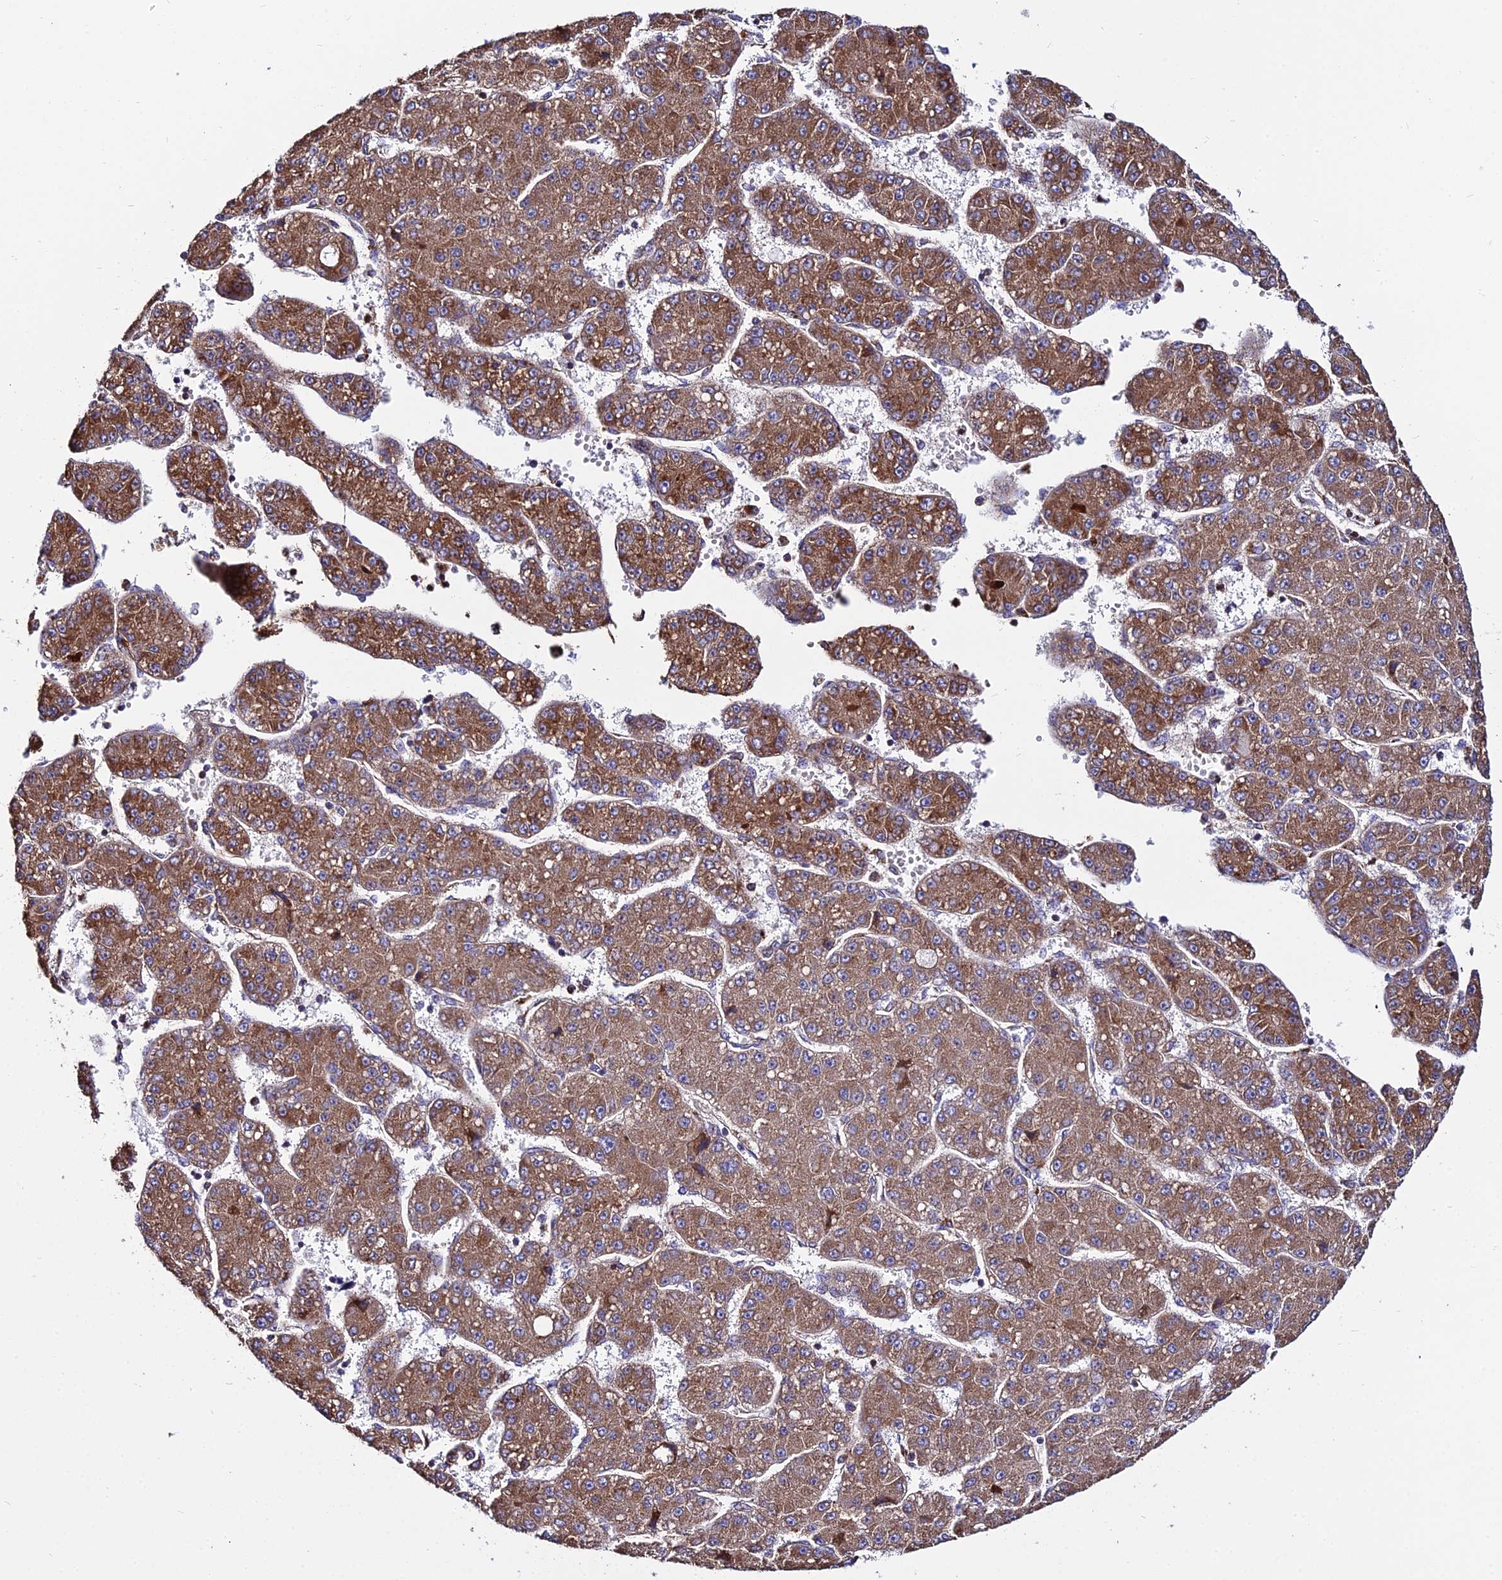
{"staining": {"intensity": "moderate", "quantity": ">75%", "location": "cytoplasmic/membranous"}, "tissue": "liver cancer", "cell_type": "Tumor cells", "image_type": "cancer", "snomed": [{"axis": "morphology", "description": "Carcinoma, Hepatocellular, NOS"}, {"axis": "topography", "description": "Liver"}], "caption": "IHC (DAB) staining of liver hepatocellular carcinoma reveals moderate cytoplasmic/membranous protein expression in approximately >75% of tumor cells.", "gene": "PEX19", "patient": {"sex": "male", "age": 67}}